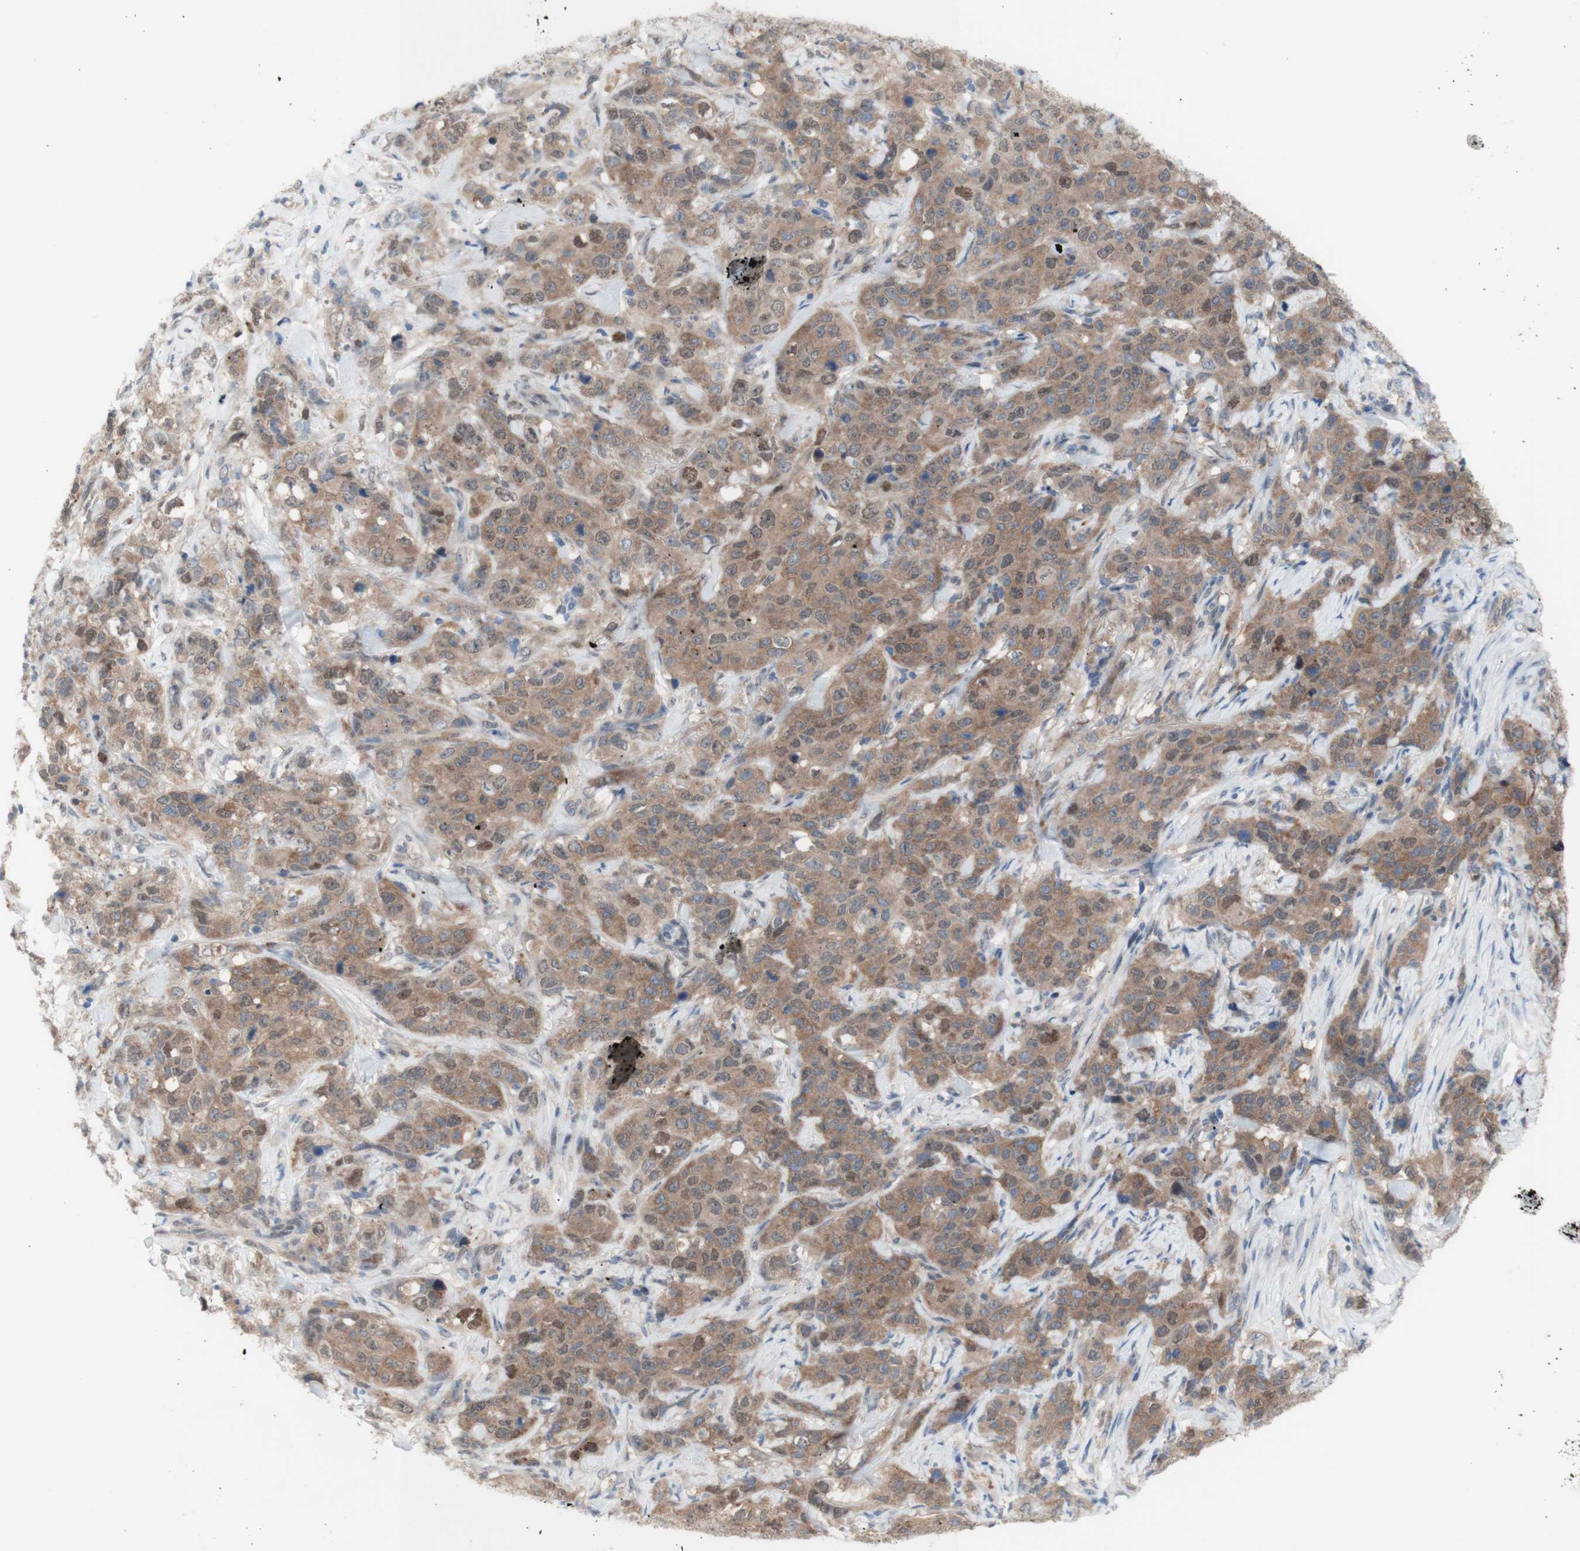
{"staining": {"intensity": "moderate", "quantity": ">75%", "location": "cytoplasmic/membranous,nuclear"}, "tissue": "stomach cancer", "cell_type": "Tumor cells", "image_type": "cancer", "snomed": [{"axis": "morphology", "description": "Adenocarcinoma, NOS"}, {"axis": "topography", "description": "Stomach"}], "caption": "IHC image of neoplastic tissue: human adenocarcinoma (stomach) stained using immunohistochemistry displays medium levels of moderate protein expression localized specifically in the cytoplasmic/membranous and nuclear of tumor cells, appearing as a cytoplasmic/membranous and nuclear brown color.", "gene": "PRMT5", "patient": {"sex": "male", "age": 48}}